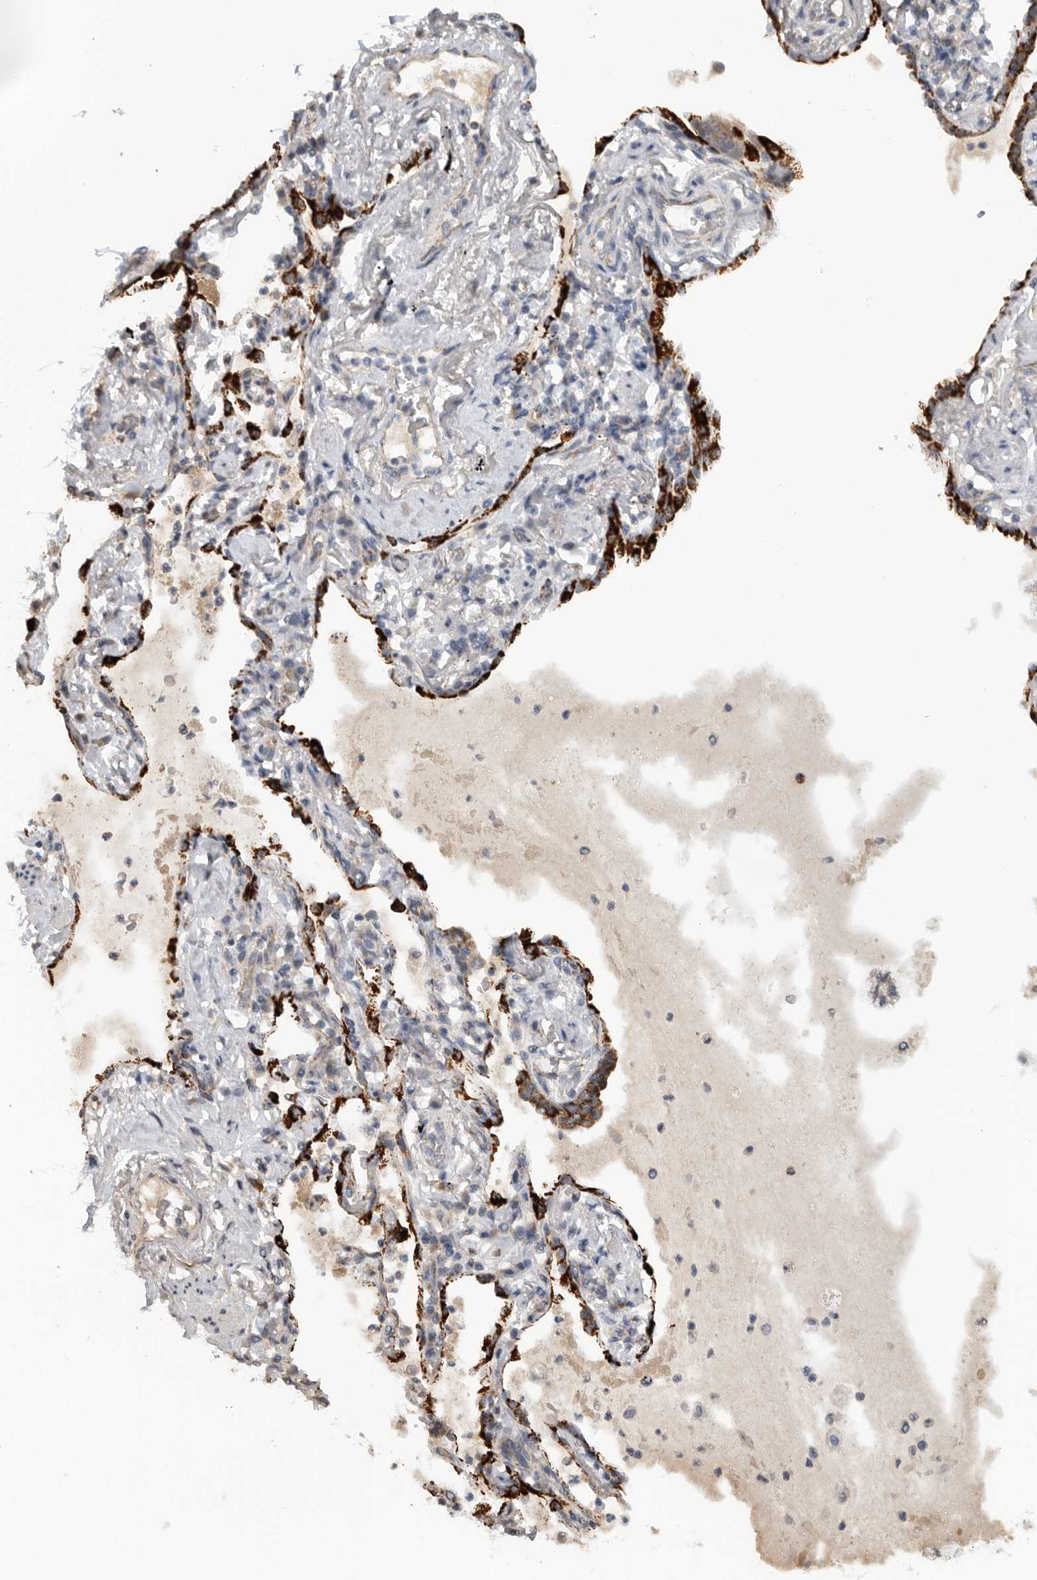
{"staining": {"intensity": "weak", "quantity": "<25%", "location": "cytoplasmic/membranous"}, "tissue": "lung cancer", "cell_type": "Tumor cells", "image_type": "cancer", "snomed": [{"axis": "morphology", "description": "Adenocarcinoma, NOS"}, {"axis": "topography", "description": "Lung"}], "caption": "IHC of human lung adenocarcinoma demonstrates no positivity in tumor cells.", "gene": "DYRK2", "patient": {"sex": "female", "age": 70}}